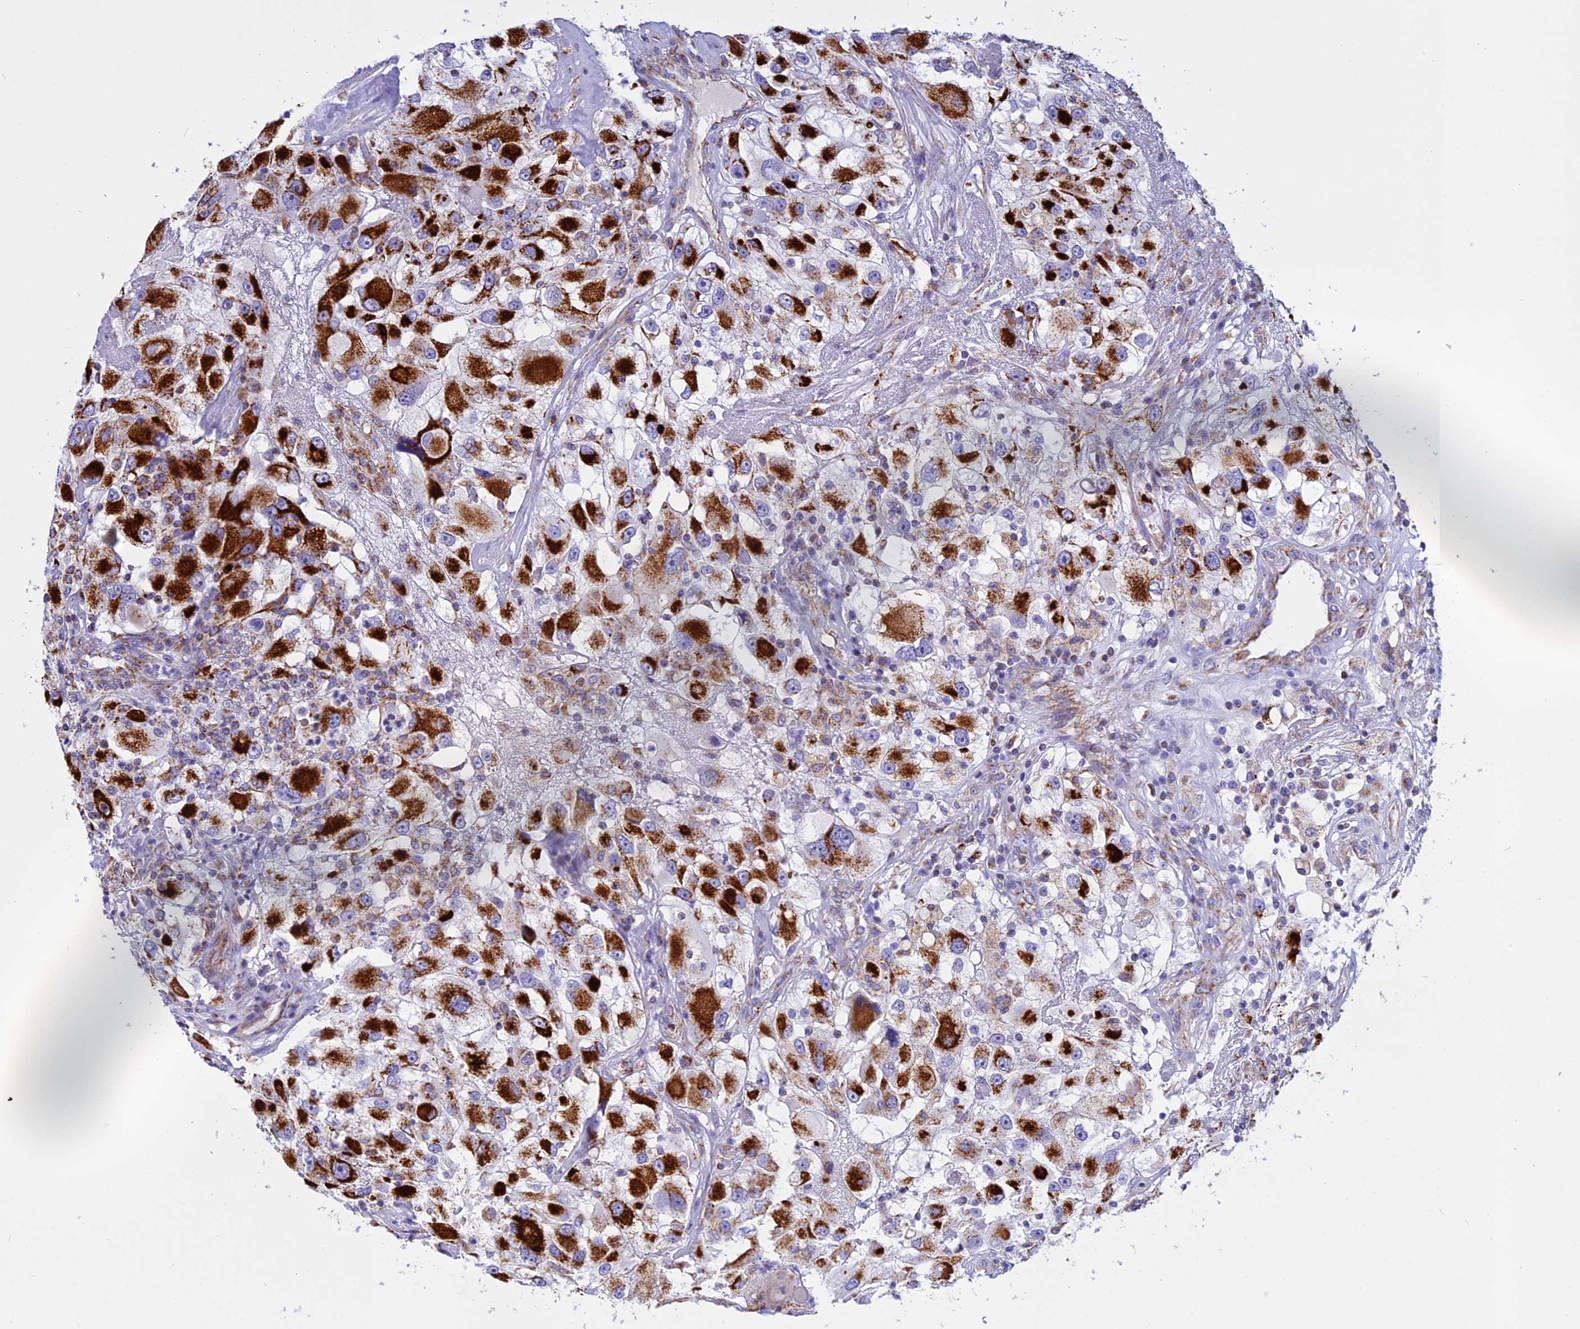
{"staining": {"intensity": "strong", "quantity": "25%-75%", "location": "cytoplasmic/membranous"}, "tissue": "renal cancer", "cell_type": "Tumor cells", "image_type": "cancer", "snomed": [{"axis": "morphology", "description": "Adenocarcinoma, NOS"}, {"axis": "topography", "description": "Kidney"}], "caption": "Immunohistochemical staining of renal cancer exhibits strong cytoplasmic/membranous protein staining in approximately 25%-75% of tumor cells. (Stains: DAB in brown, nuclei in blue, Microscopy: brightfield microscopy at high magnification).", "gene": "VDAC2", "patient": {"sex": "female", "age": 52}}